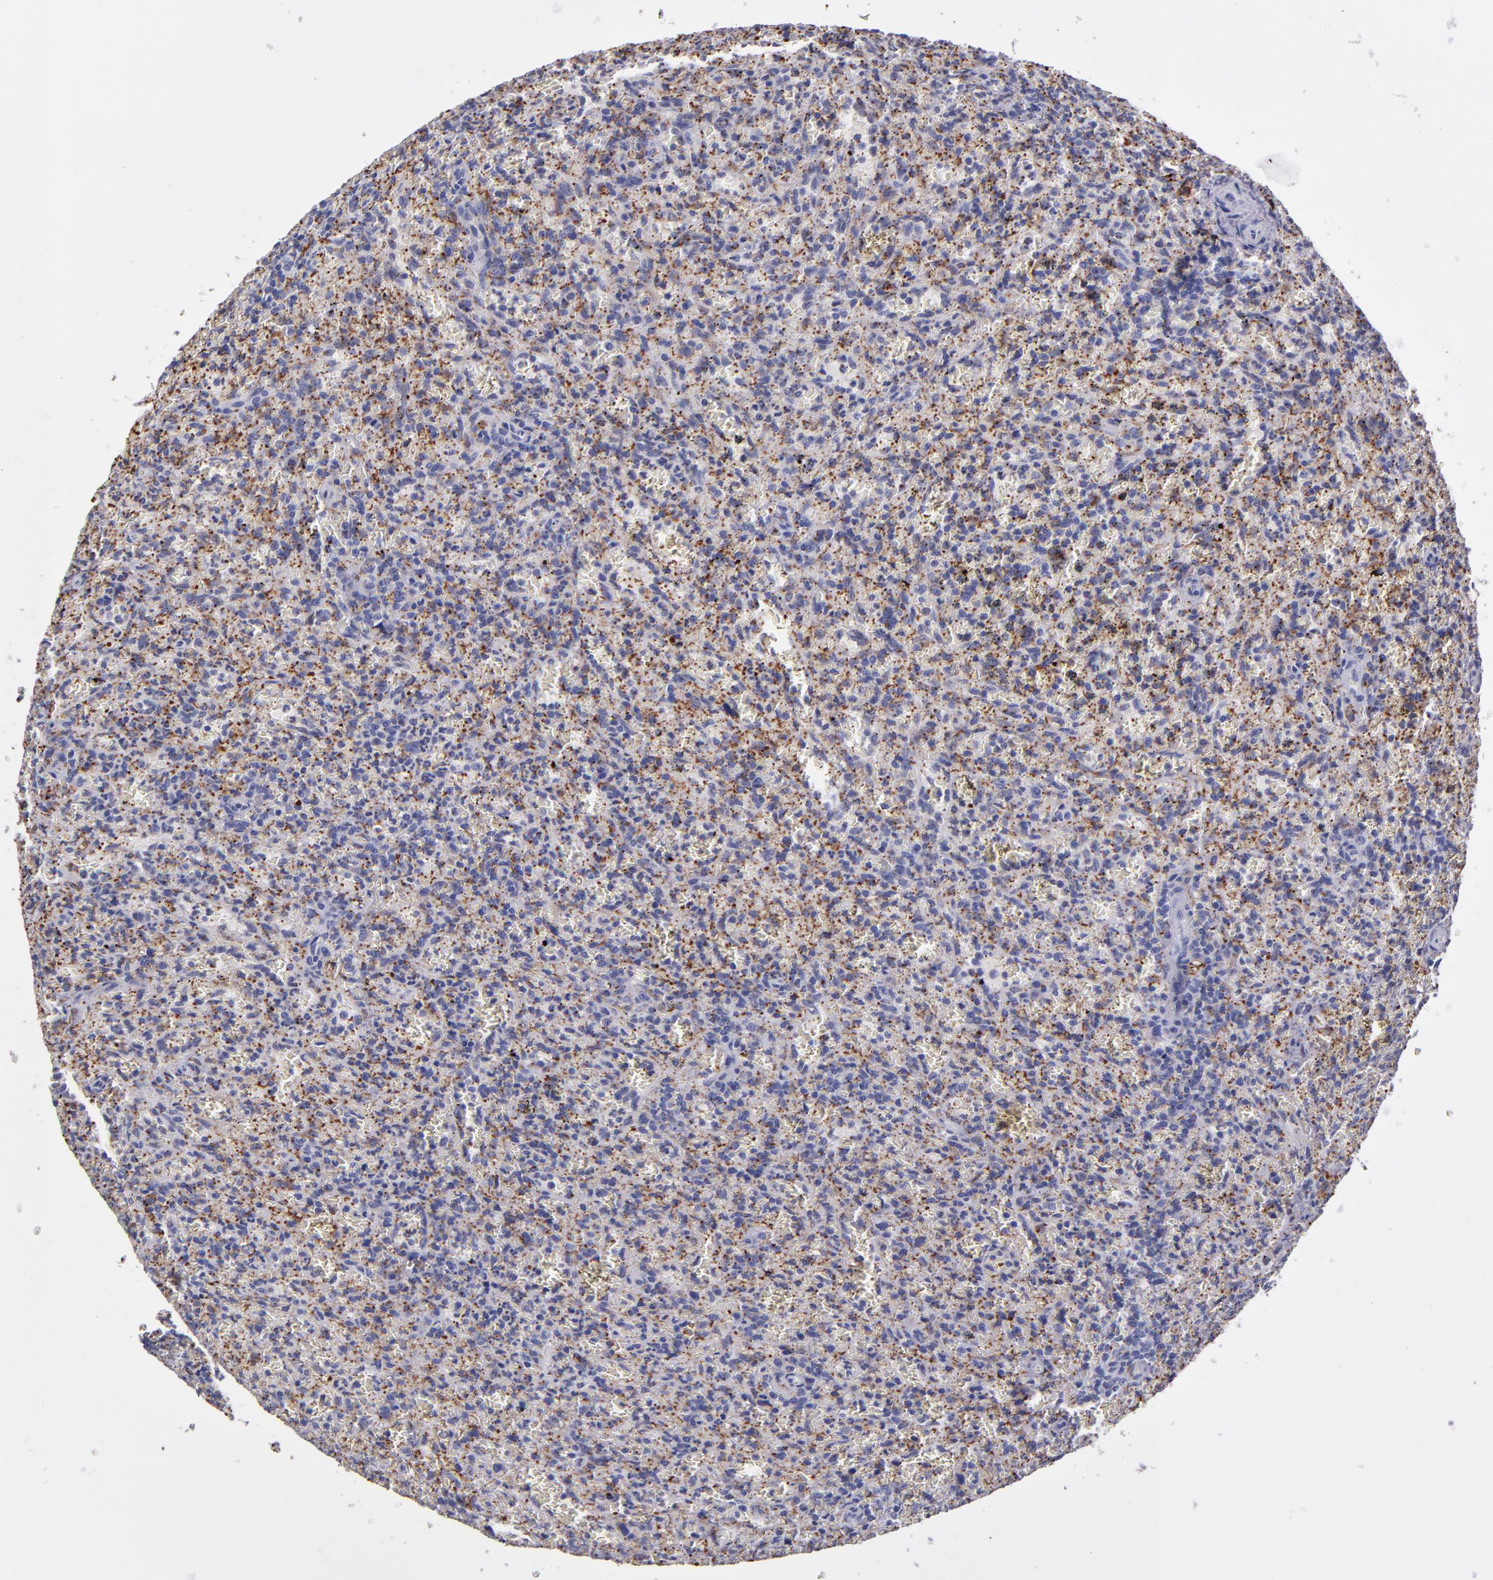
{"staining": {"intensity": "negative", "quantity": "none", "location": "none"}, "tissue": "lymphoma", "cell_type": "Tumor cells", "image_type": "cancer", "snomed": [{"axis": "morphology", "description": "Malignant lymphoma, non-Hodgkin's type, Low grade"}, {"axis": "topography", "description": "Spleen"}], "caption": "DAB immunohistochemical staining of human lymphoma shows no significant staining in tumor cells.", "gene": "SELP", "patient": {"sex": "female", "age": 64}}